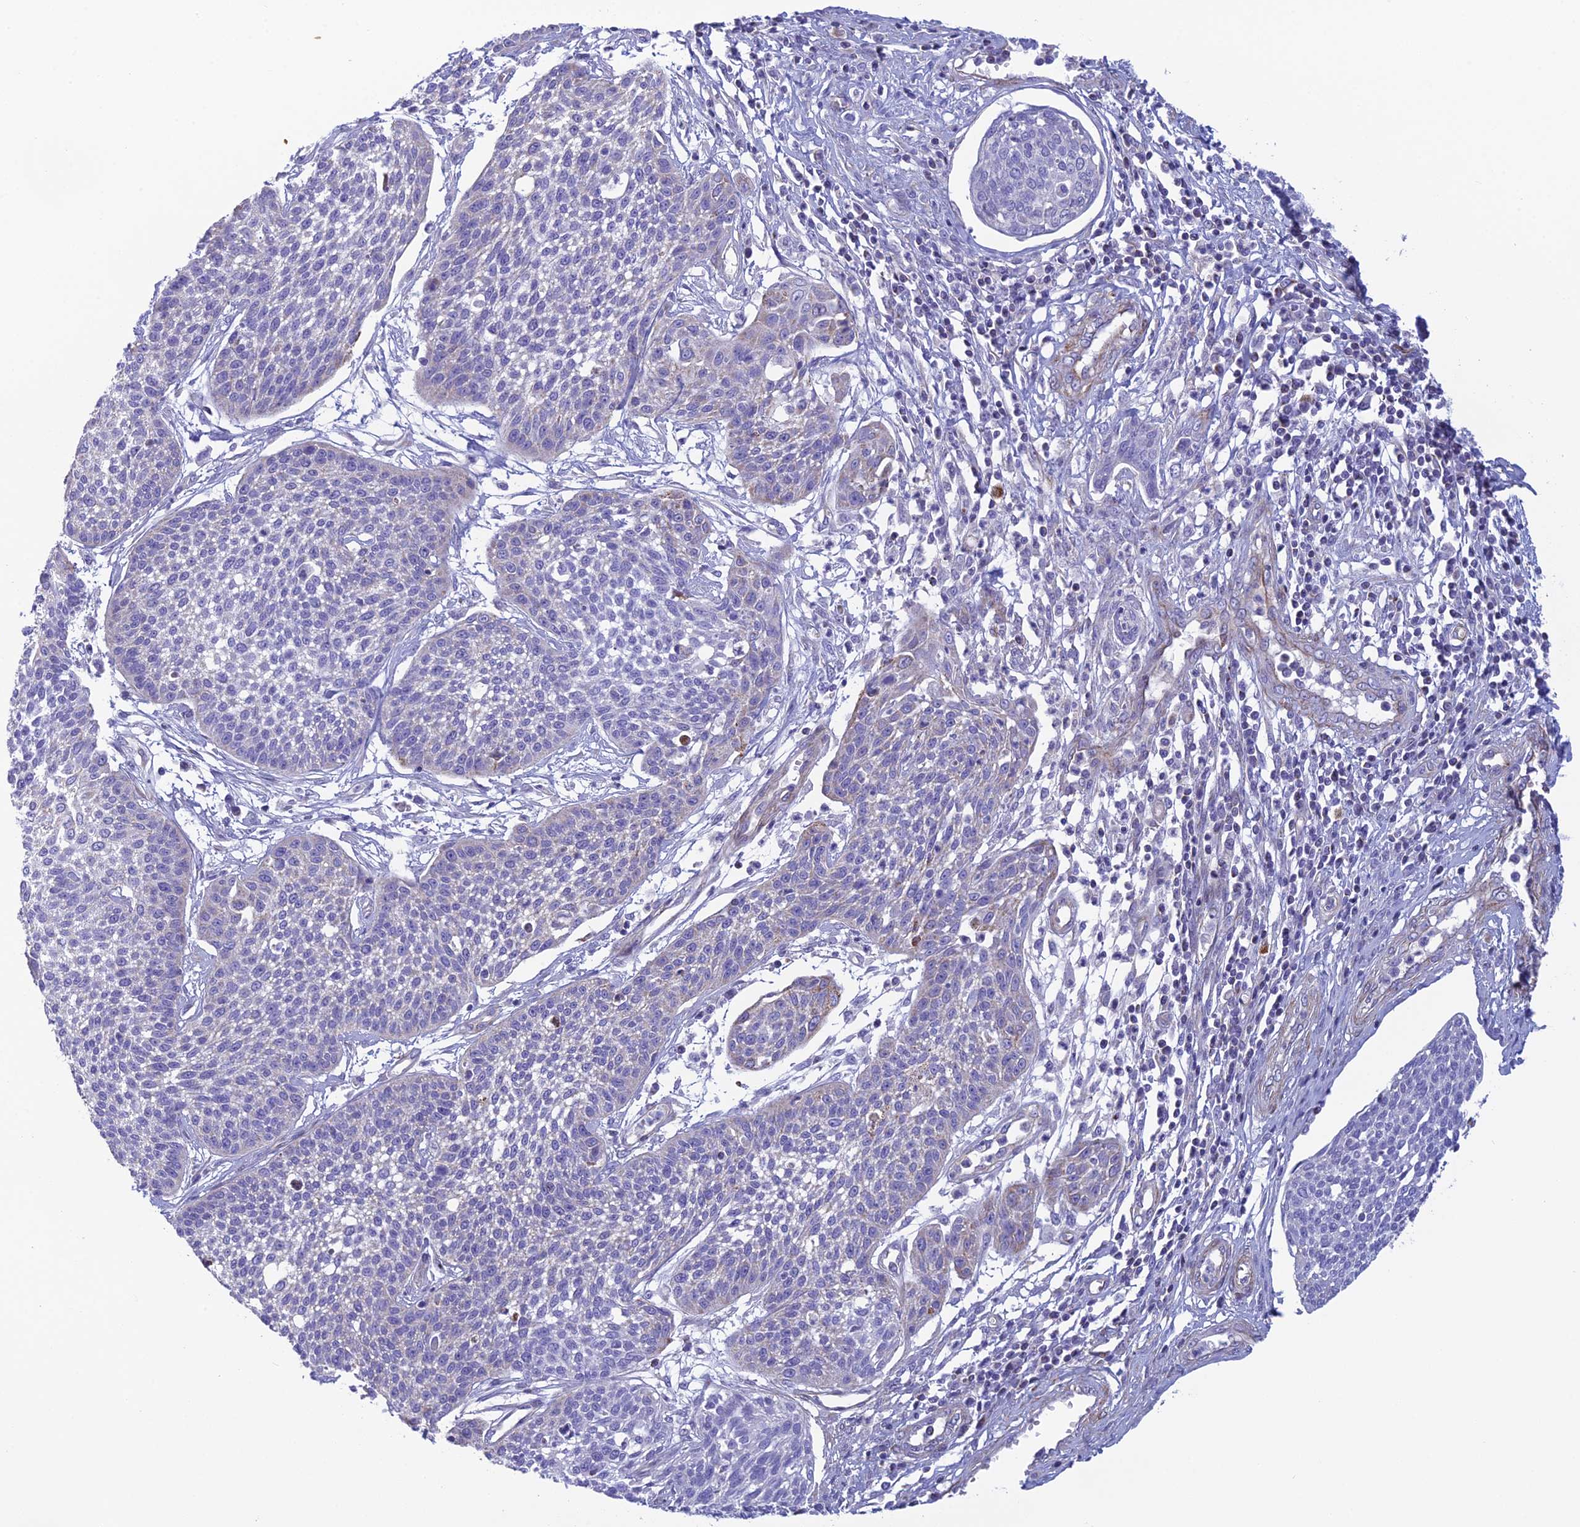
{"staining": {"intensity": "negative", "quantity": "none", "location": "none"}, "tissue": "cervical cancer", "cell_type": "Tumor cells", "image_type": "cancer", "snomed": [{"axis": "morphology", "description": "Squamous cell carcinoma, NOS"}, {"axis": "topography", "description": "Cervix"}], "caption": "Cervical cancer (squamous cell carcinoma) stained for a protein using IHC shows no expression tumor cells.", "gene": "POMGNT1", "patient": {"sex": "female", "age": 34}}